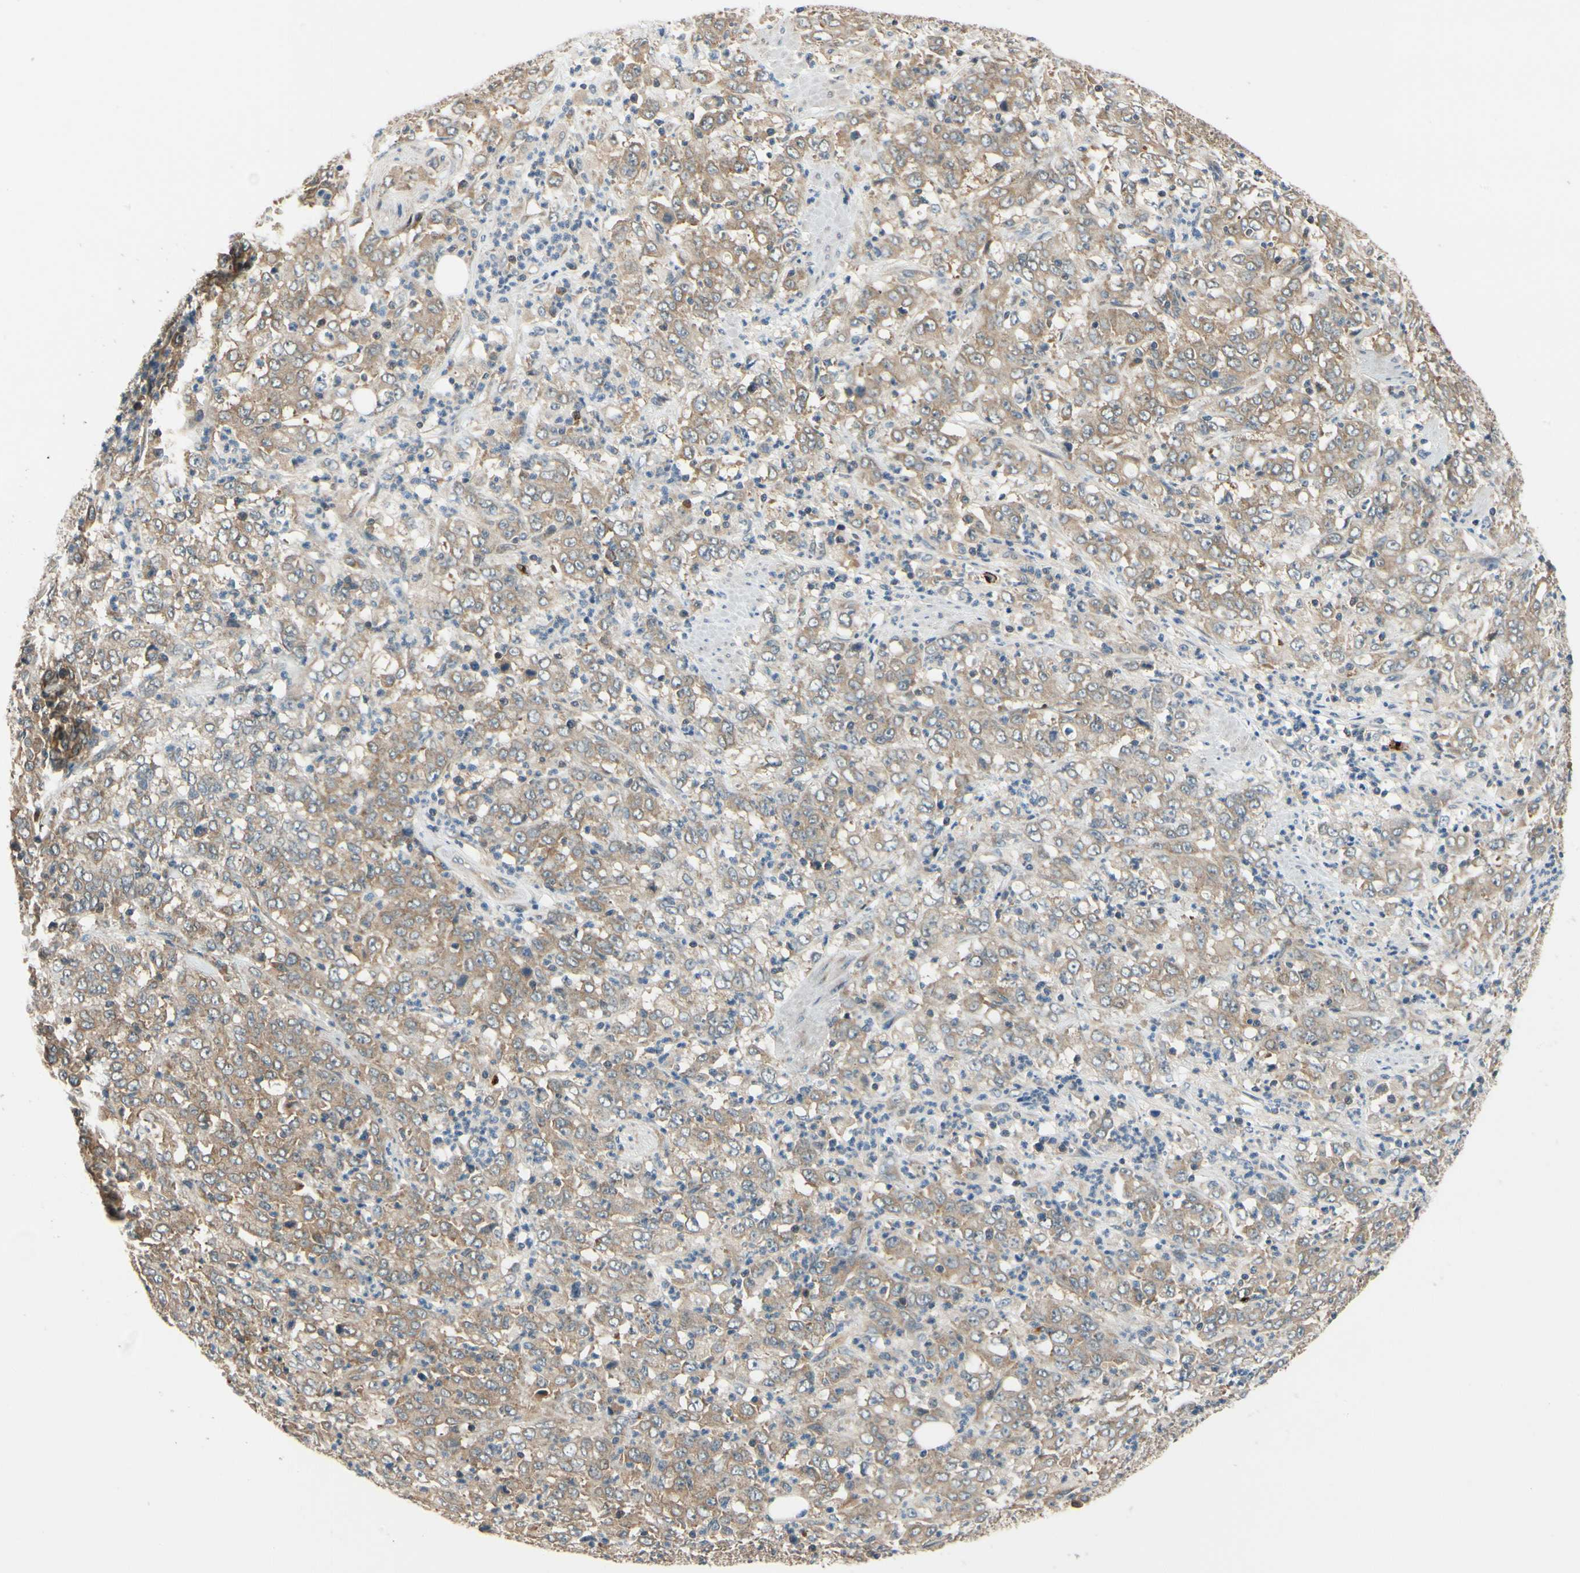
{"staining": {"intensity": "moderate", "quantity": ">75%", "location": "cytoplasmic/membranous"}, "tissue": "stomach cancer", "cell_type": "Tumor cells", "image_type": "cancer", "snomed": [{"axis": "morphology", "description": "Adenocarcinoma, NOS"}, {"axis": "topography", "description": "Stomach, lower"}], "caption": "Immunohistochemistry (IHC) (DAB) staining of human stomach cancer (adenocarcinoma) demonstrates moderate cytoplasmic/membranous protein positivity in about >75% of tumor cells. (DAB IHC, brown staining for protein, blue staining for nuclei).", "gene": "ANKHD1", "patient": {"sex": "female", "age": 71}}